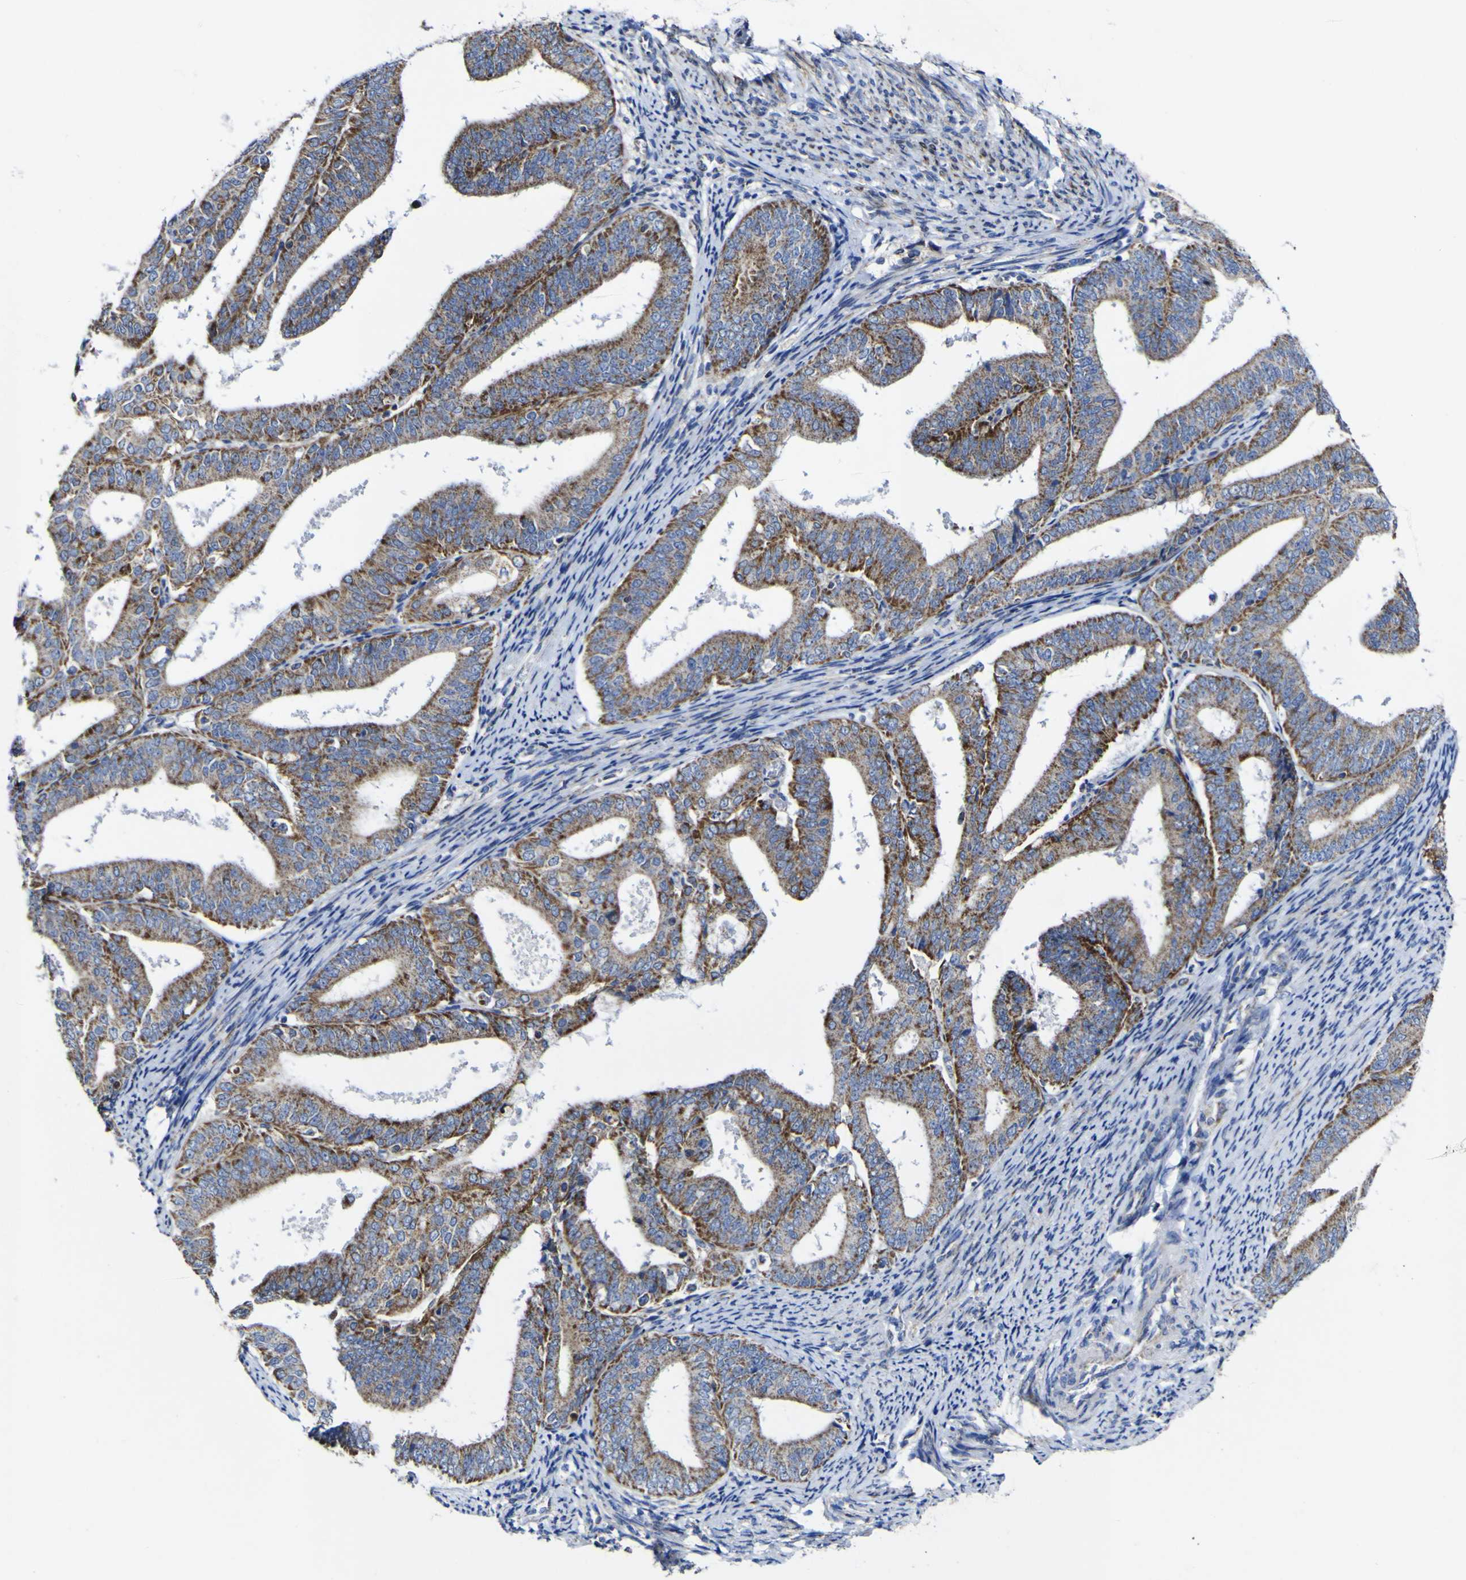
{"staining": {"intensity": "moderate", "quantity": ">75%", "location": "cytoplasmic/membranous"}, "tissue": "endometrial cancer", "cell_type": "Tumor cells", "image_type": "cancer", "snomed": [{"axis": "morphology", "description": "Adenocarcinoma, NOS"}, {"axis": "topography", "description": "Endometrium"}], "caption": "Endometrial cancer (adenocarcinoma) stained with a brown dye exhibits moderate cytoplasmic/membranous positive expression in approximately >75% of tumor cells.", "gene": "CCDC90B", "patient": {"sex": "female", "age": 63}}